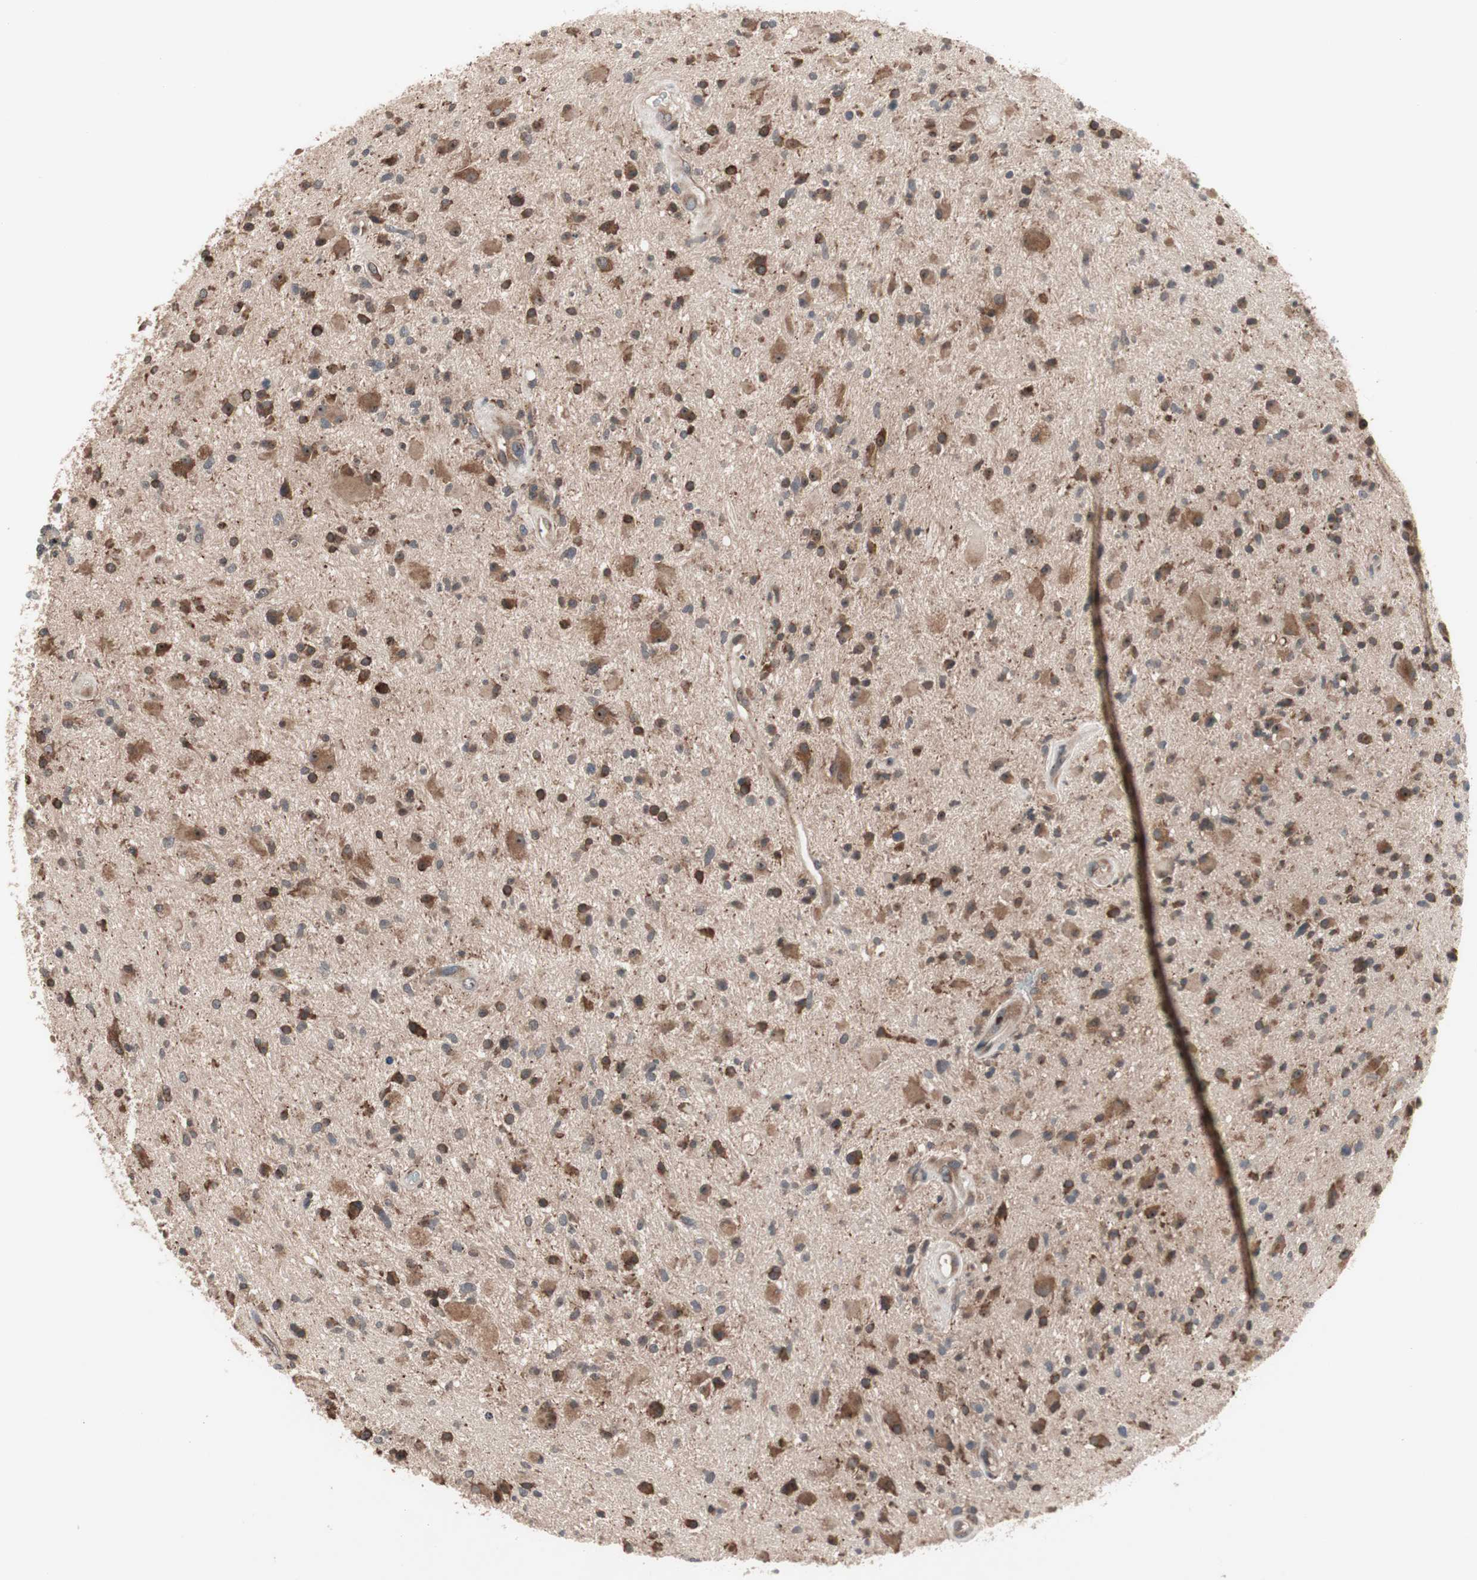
{"staining": {"intensity": "moderate", "quantity": "25%-75%", "location": "cytoplasmic/membranous"}, "tissue": "glioma", "cell_type": "Tumor cells", "image_type": "cancer", "snomed": [{"axis": "morphology", "description": "Glioma, malignant, High grade"}, {"axis": "topography", "description": "Brain"}], "caption": "Immunohistochemical staining of human malignant glioma (high-grade) demonstrates moderate cytoplasmic/membranous protein positivity in about 25%-75% of tumor cells.", "gene": "IRS1", "patient": {"sex": "male", "age": 33}}